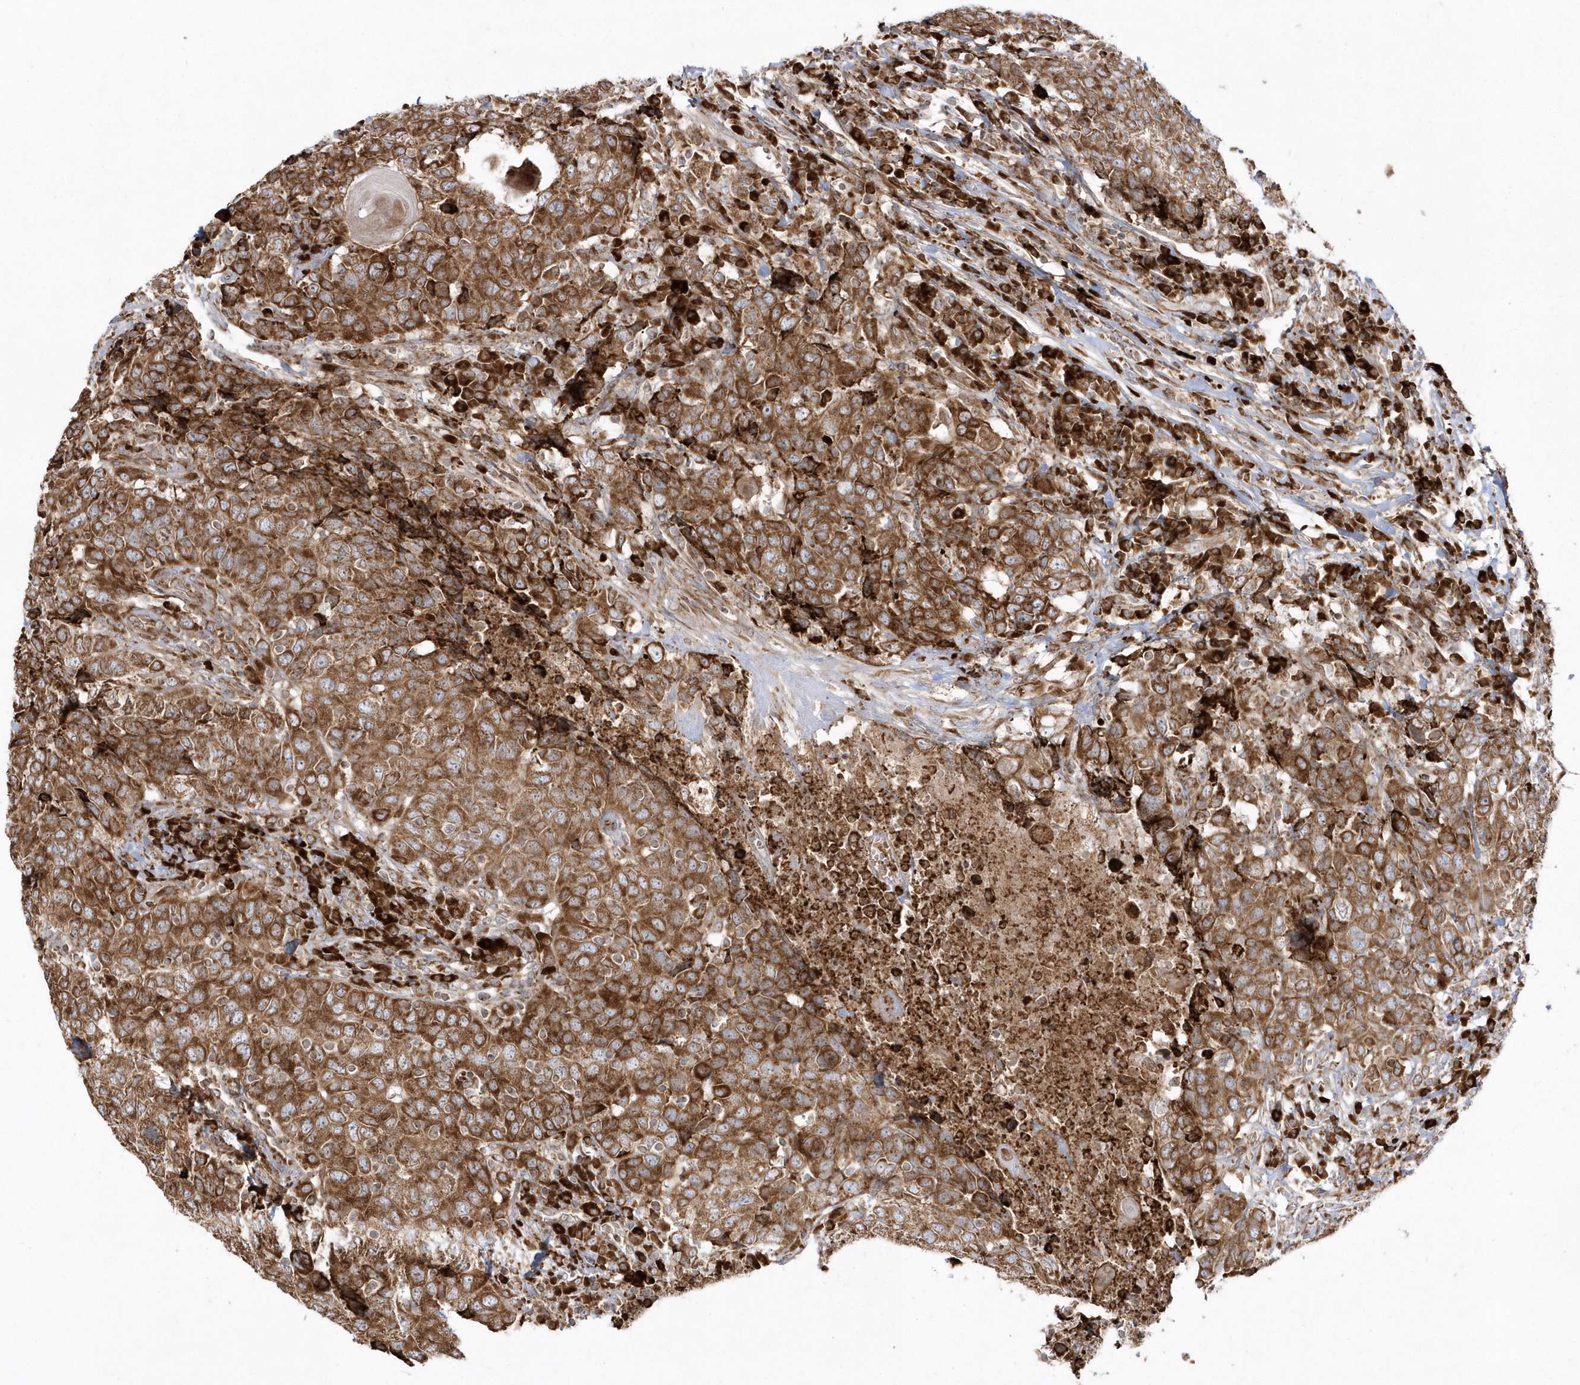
{"staining": {"intensity": "moderate", "quantity": ">75%", "location": "cytoplasmic/membranous"}, "tissue": "head and neck cancer", "cell_type": "Tumor cells", "image_type": "cancer", "snomed": [{"axis": "morphology", "description": "Squamous cell carcinoma, NOS"}, {"axis": "topography", "description": "Head-Neck"}], "caption": "DAB (3,3'-diaminobenzidine) immunohistochemical staining of head and neck squamous cell carcinoma demonstrates moderate cytoplasmic/membranous protein positivity in approximately >75% of tumor cells.", "gene": "SH3BP2", "patient": {"sex": "male", "age": 66}}